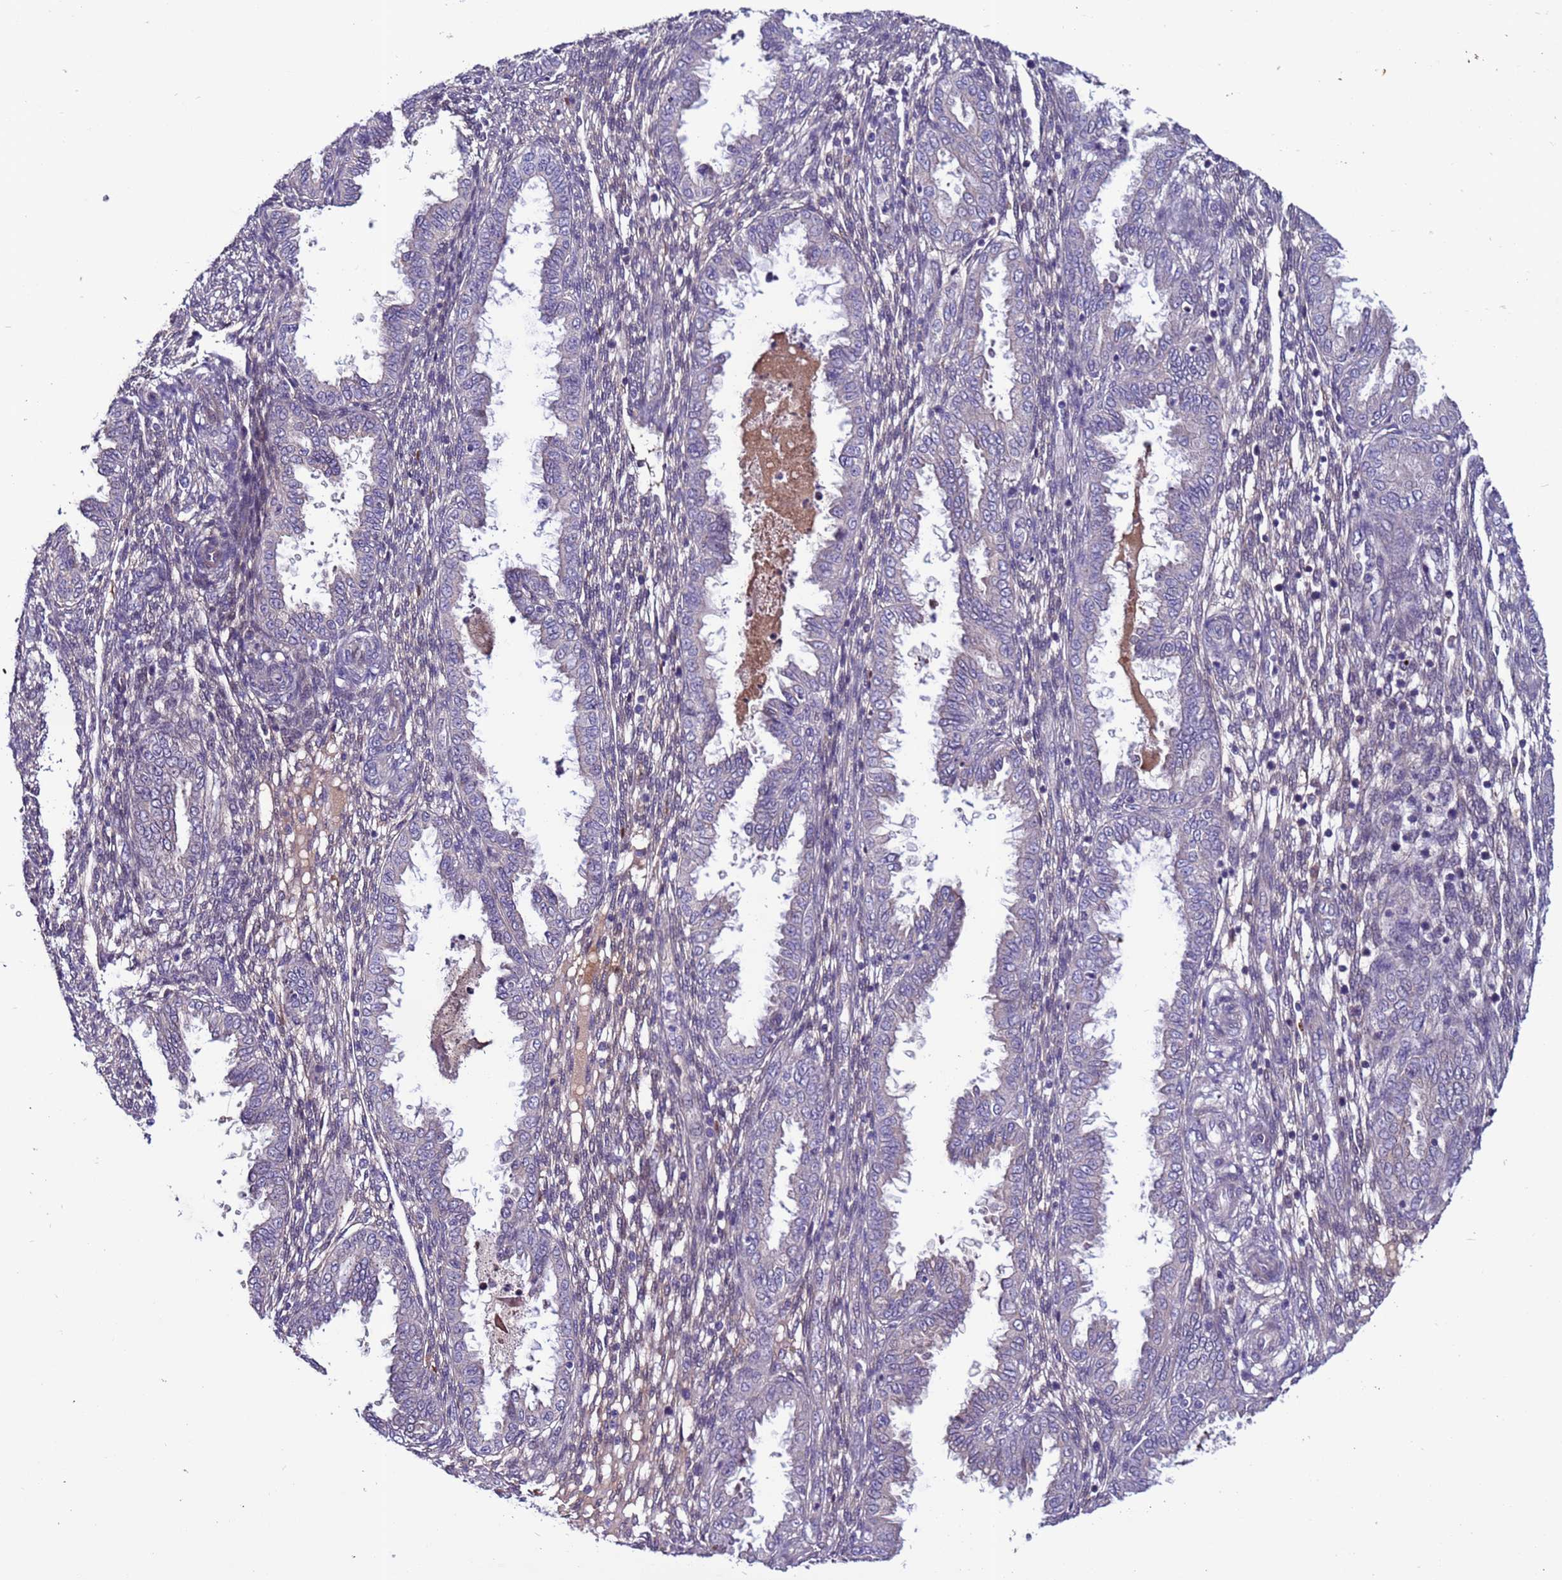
{"staining": {"intensity": "negative", "quantity": "none", "location": "none"}, "tissue": "endometrium", "cell_type": "Cells in endometrial stroma", "image_type": "normal", "snomed": [{"axis": "morphology", "description": "Normal tissue, NOS"}, {"axis": "topography", "description": "Endometrium"}], "caption": "Cells in endometrial stroma show no significant protein staining in unremarkable endometrium. The staining was performed using DAB (3,3'-diaminobenzidine) to visualize the protein expression in brown, while the nuclei were stained in blue with hematoxylin (Magnification: 20x).", "gene": "C8G", "patient": {"sex": "female", "age": 33}}